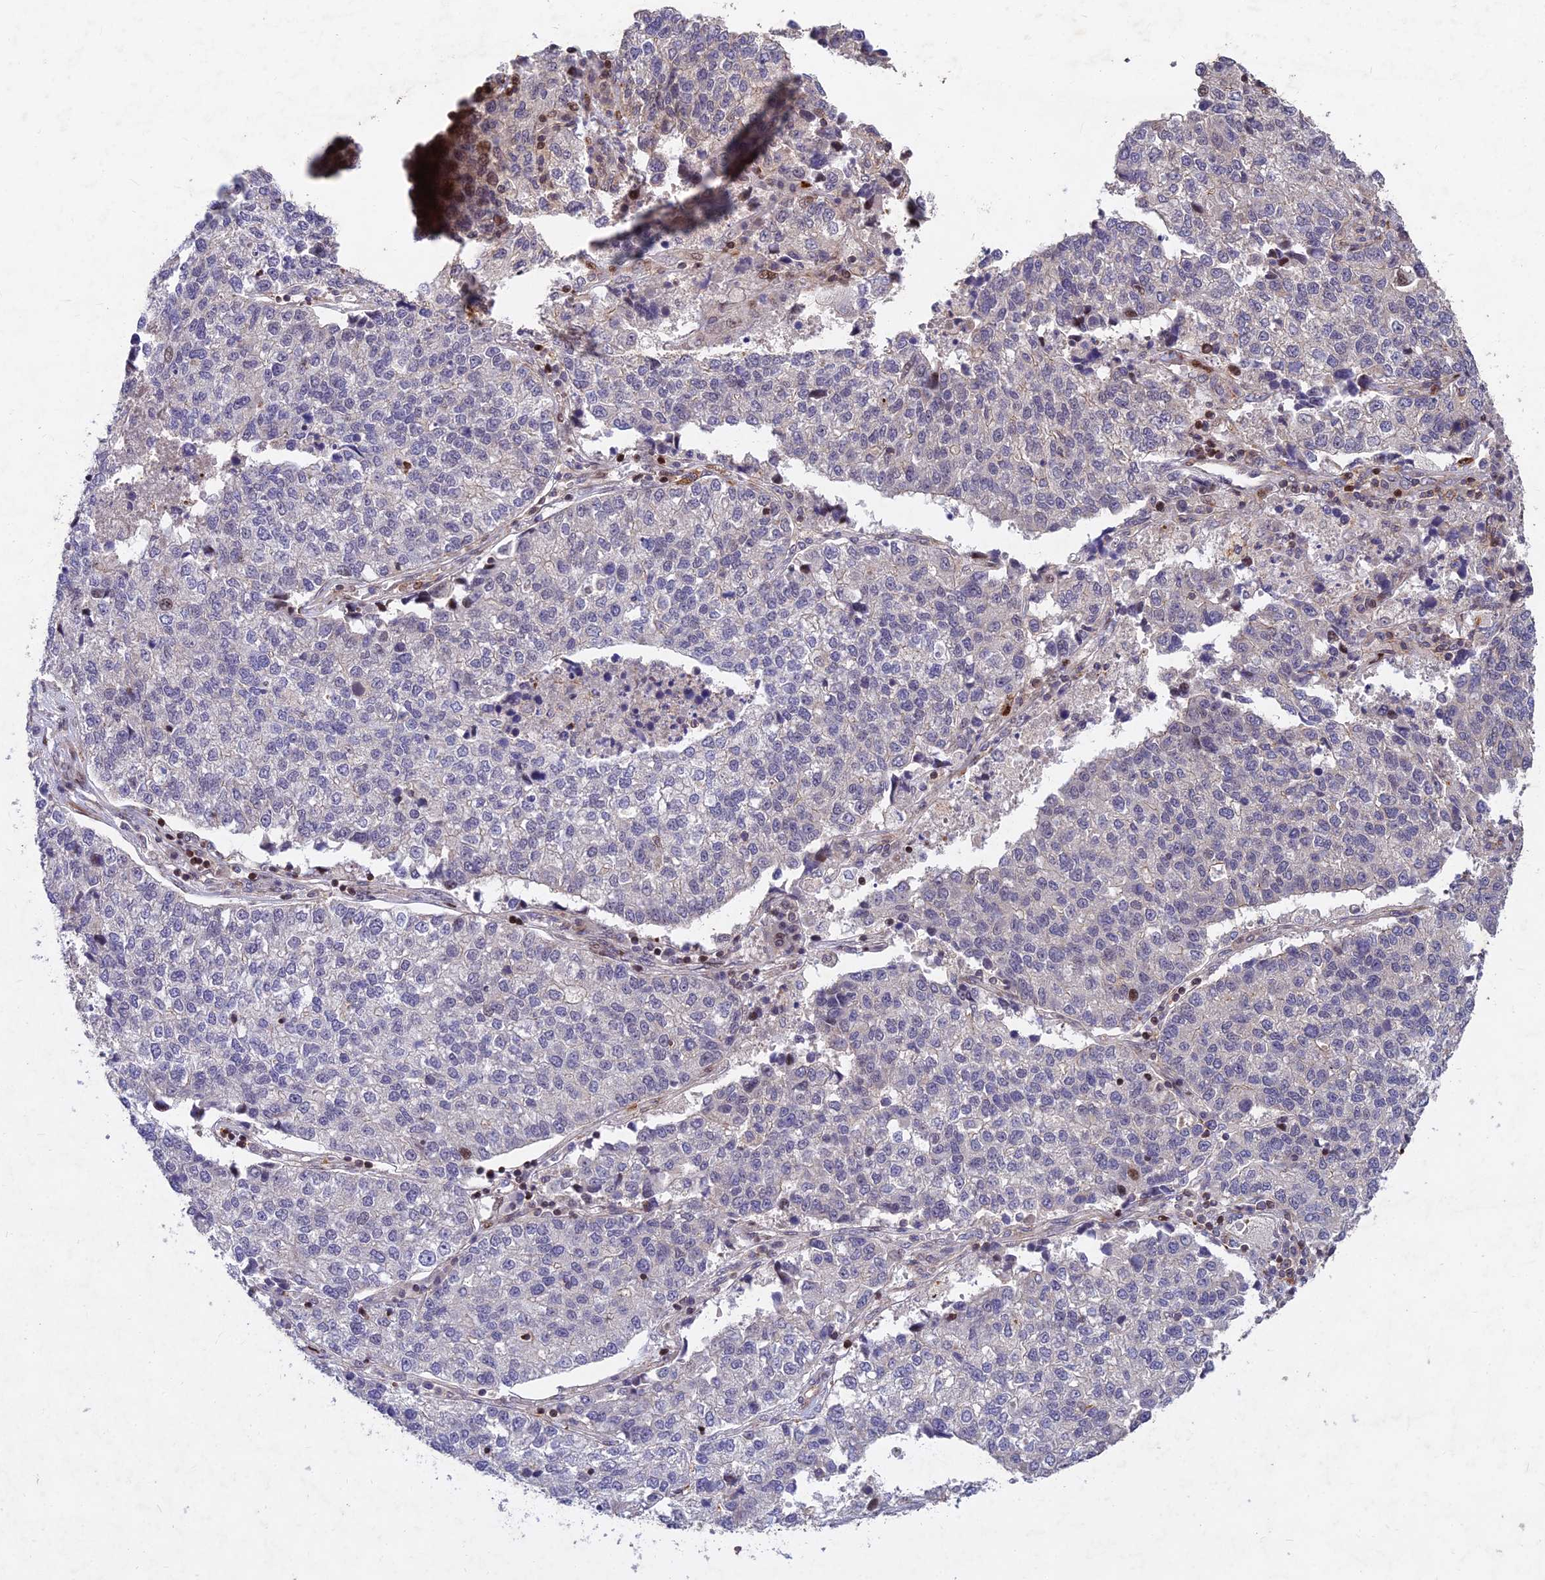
{"staining": {"intensity": "negative", "quantity": "none", "location": "none"}, "tissue": "lung cancer", "cell_type": "Tumor cells", "image_type": "cancer", "snomed": [{"axis": "morphology", "description": "Adenocarcinoma, NOS"}, {"axis": "topography", "description": "Lung"}], "caption": "Image shows no protein expression in tumor cells of lung cancer (adenocarcinoma) tissue.", "gene": "RELCH", "patient": {"sex": "male", "age": 49}}